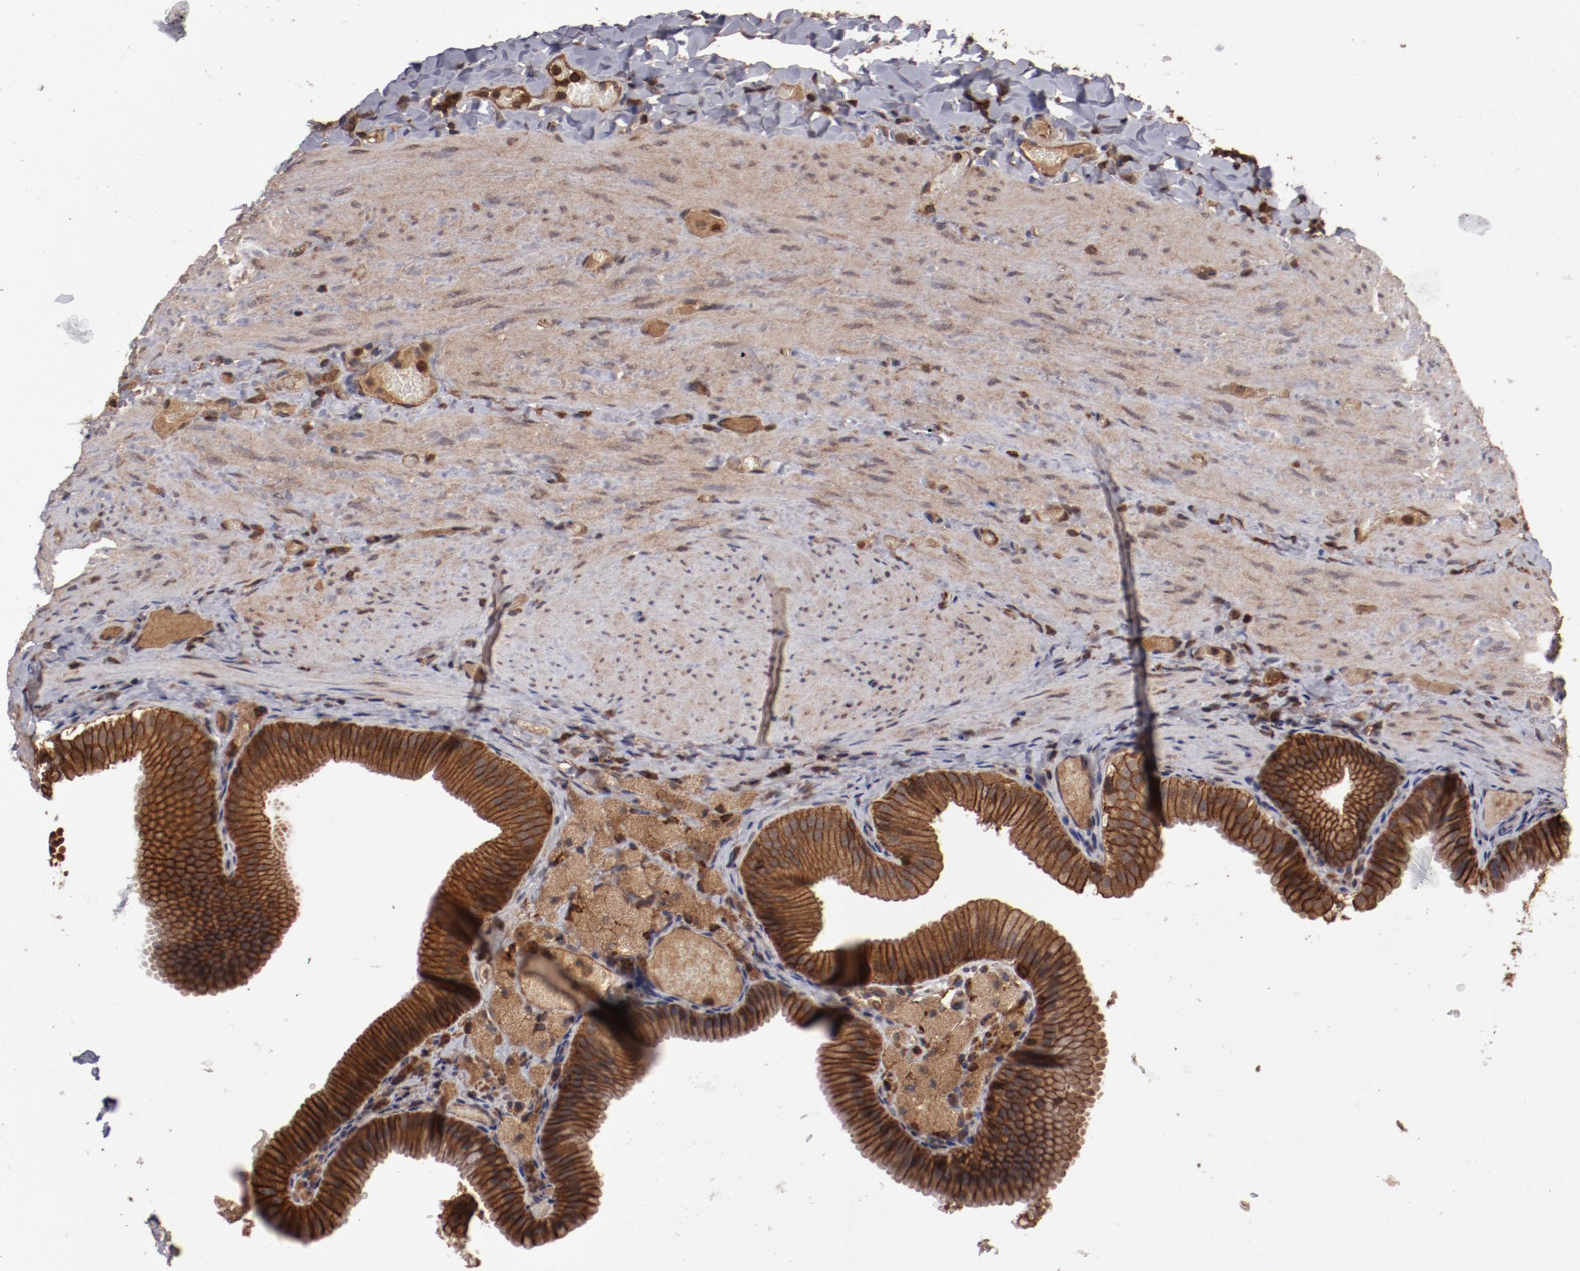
{"staining": {"intensity": "moderate", "quantity": ">75%", "location": "cytoplasmic/membranous"}, "tissue": "gallbladder", "cell_type": "Glandular cells", "image_type": "normal", "snomed": [{"axis": "morphology", "description": "Normal tissue, NOS"}, {"axis": "topography", "description": "Gallbladder"}], "caption": "Immunohistochemistry (IHC) (DAB (3,3'-diaminobenzidine)) staining of benign human gallbladder shows moderate cytoplasmic/membranous protein staining in approximately >75% of glandular cells.", "gene": "RPS6KA6", "patient": {"sex": "female", "age": 24}}